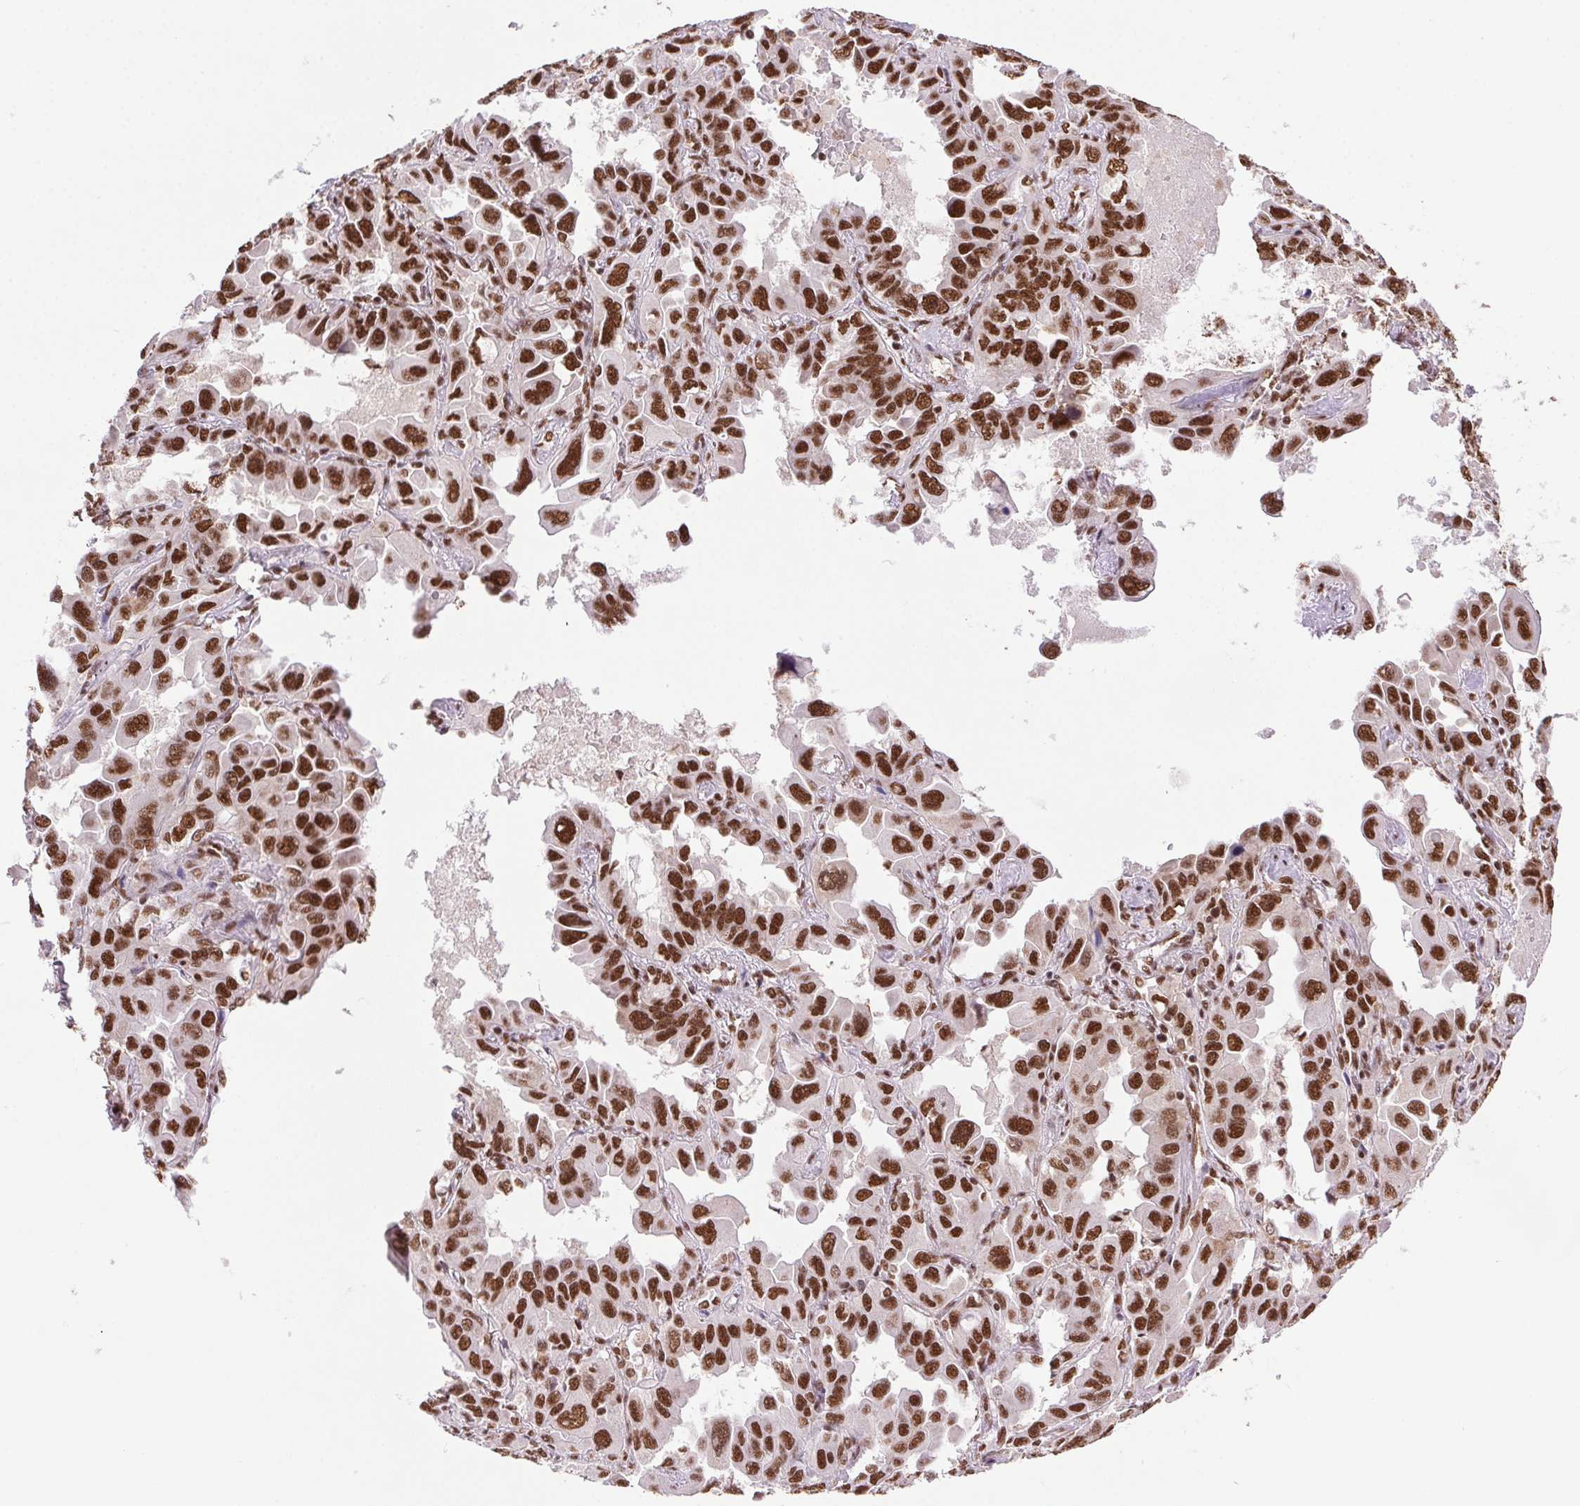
{"staining": {"intensity": "strong", "quantity": ">75%", "location": "nuclear"}, "tissue": "lung cancer", "cell_type": "Tumor cells", "image_type": "cancer", "snomed": [{"axis": "morphology", "description": "Adenocarcinoma, NOS"}, {"axis": "topography", "description": "Lung"}], "caption": "Protein expression analysis of human lung cancer (adenocarcinoma) reveals strong nuclear positivity in approximately >75% of tumor cells. Using DAB (3,3'-diaminobenzidine) (brown) and hematoxylin (blue) stains, captured at high magnification using brightfield microscopy.", "gene": "ZNF207", "patient": {"sex": "male", "age": 64}}